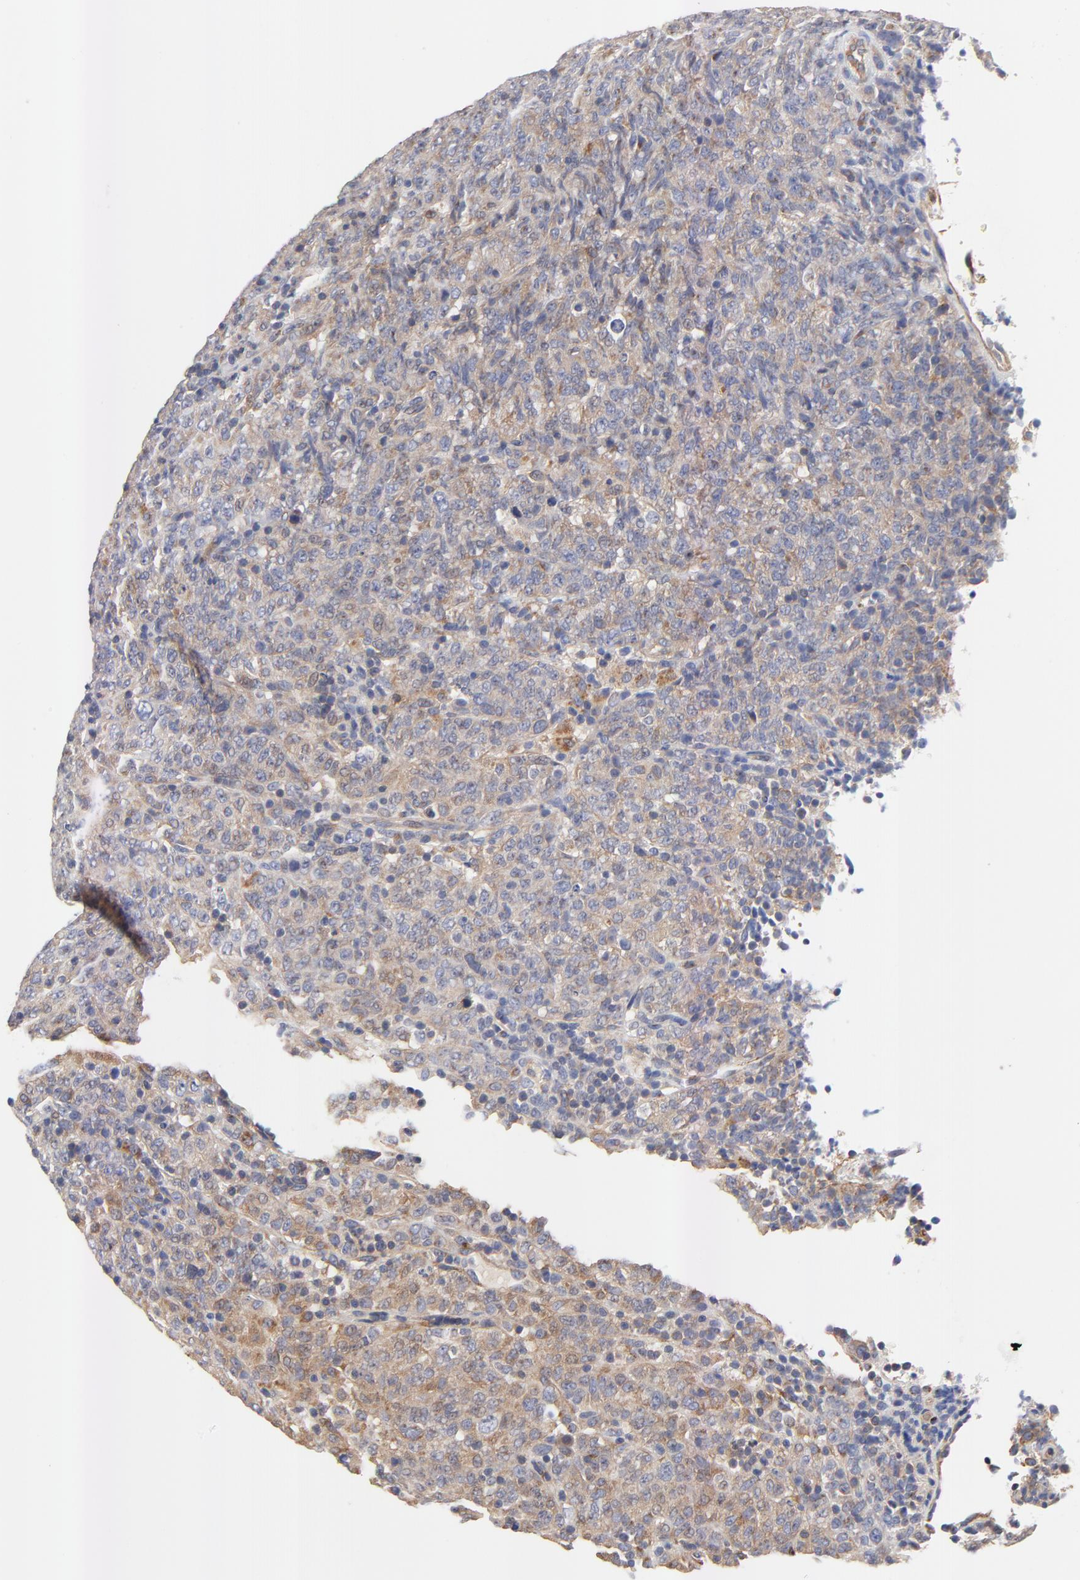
{"staining": {"intensity": "weak", "quantity": "25%-75%", "location": "cytoplasmic/membranous"}, "tissue": "lymphoma", "cell_type": "Tumor cells", "image_type": "cancer", "snomed": [{"axis": "morphology", "description": "Malignant lymphoma, non-Hodgkin's type, High grade"}, {"axis": "topography", "description": "Tonsil"}], "caption": "Immunohistochemistry histopathology image of neoplastic tissue: lymphoma stained using immunohistochemistry demonstrates low levels of weak protein expression localized specifically in the cytoplasmic/membranous of tumor cells, appearing as a cytoplasmic/membranous brown color.", "gene": "FBXL2", "patient": {"sex": "female", "age": 36}}